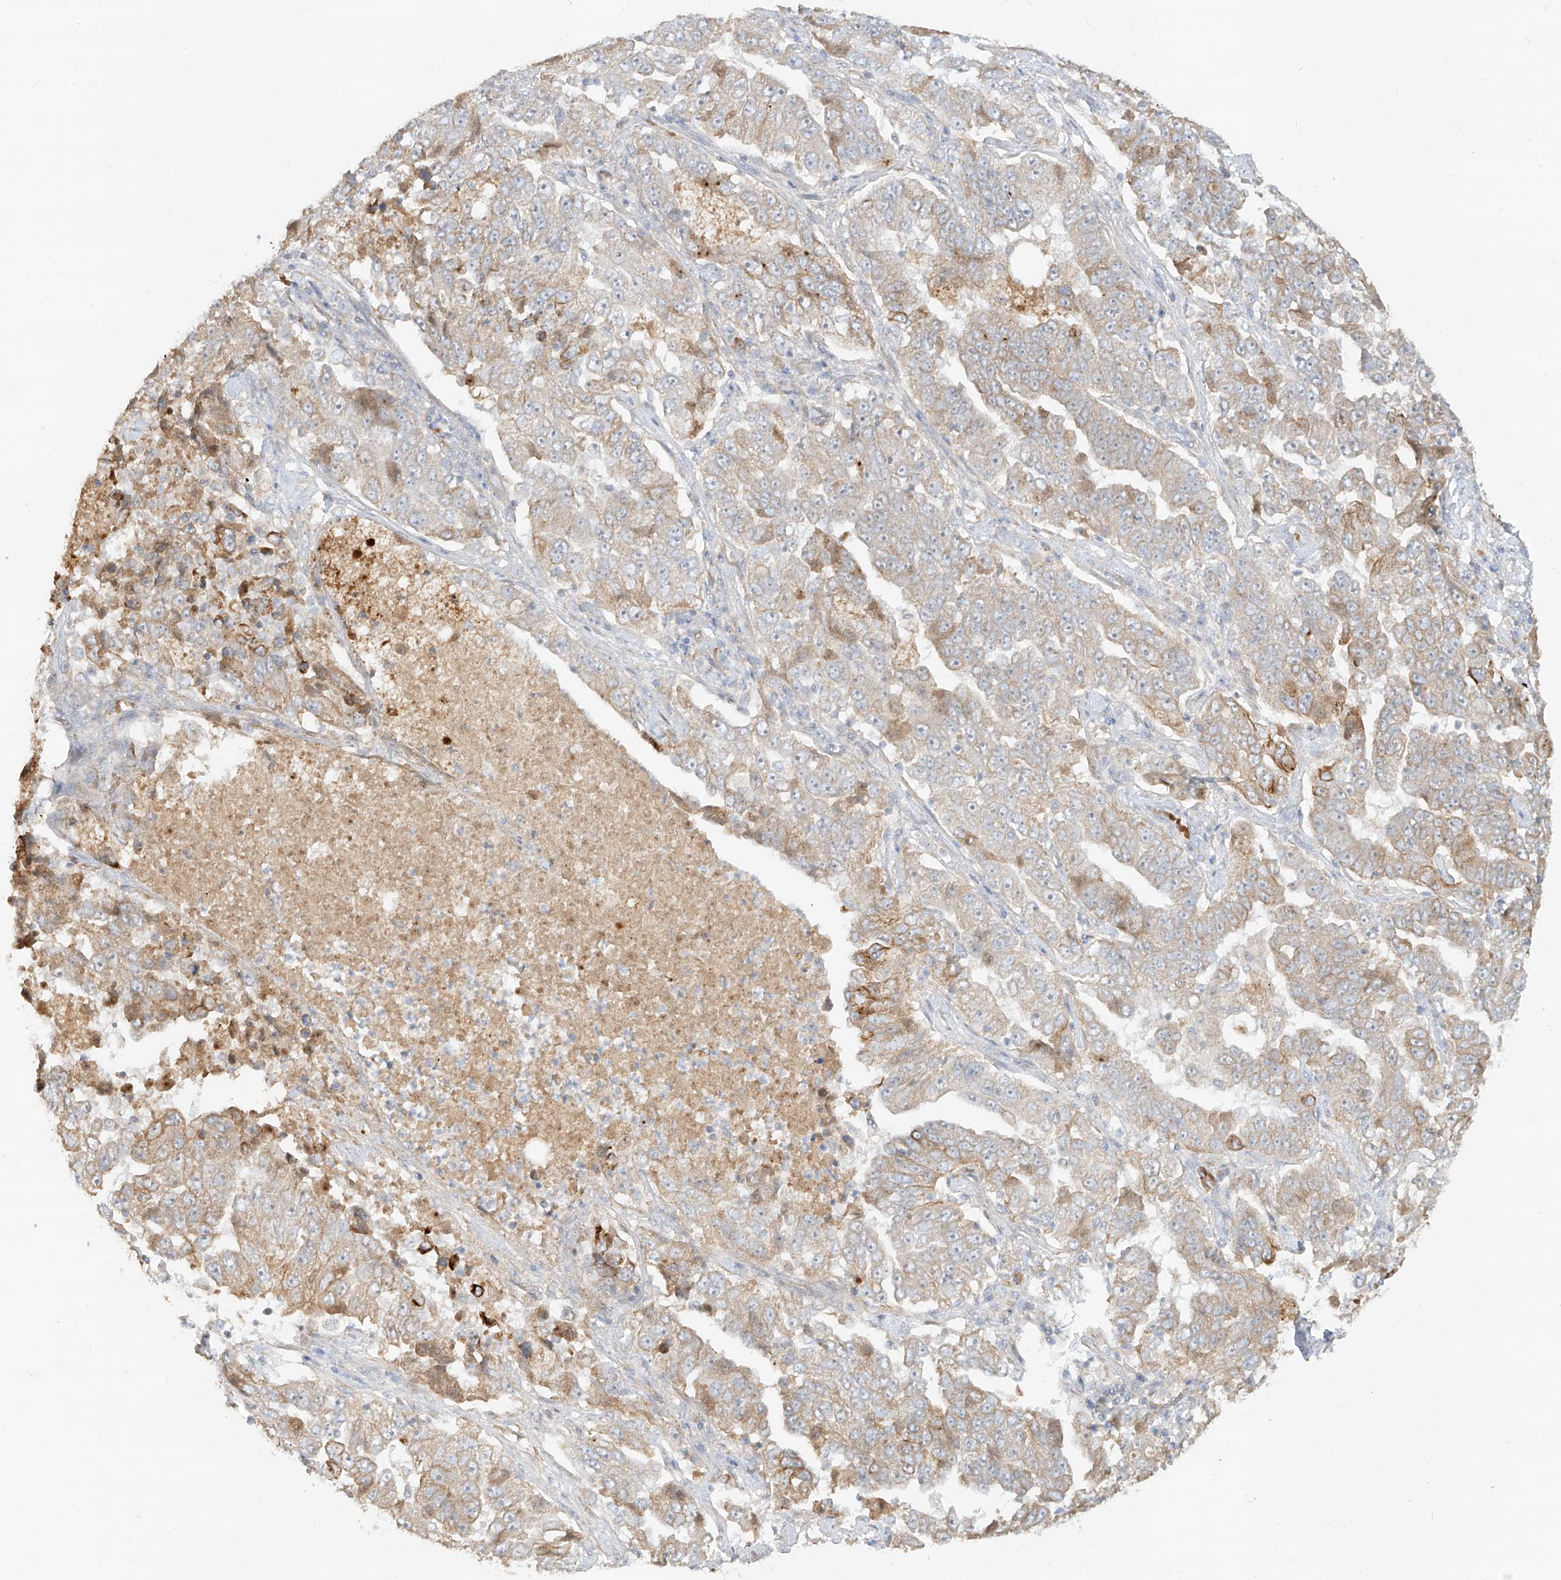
{"staining": {"intensity": "weak", "quantity": "25%-75%", "location": "cytoplasmic/membranous"}, "tissue": "lung cancer", "cell_type": "Tumor cells", "image_type": "cancer", "snomed": [{"axis": "morphology", "description": "Adenocarcinoma, NOS"}, {"axis": "topography", "description": "Lung"}], "caption": "Human lung cancer stained with a protein marker reveals weak staining in tumor cells.", "gene": "KPNA7", "patient": {"sex": "female", "age": 51}}